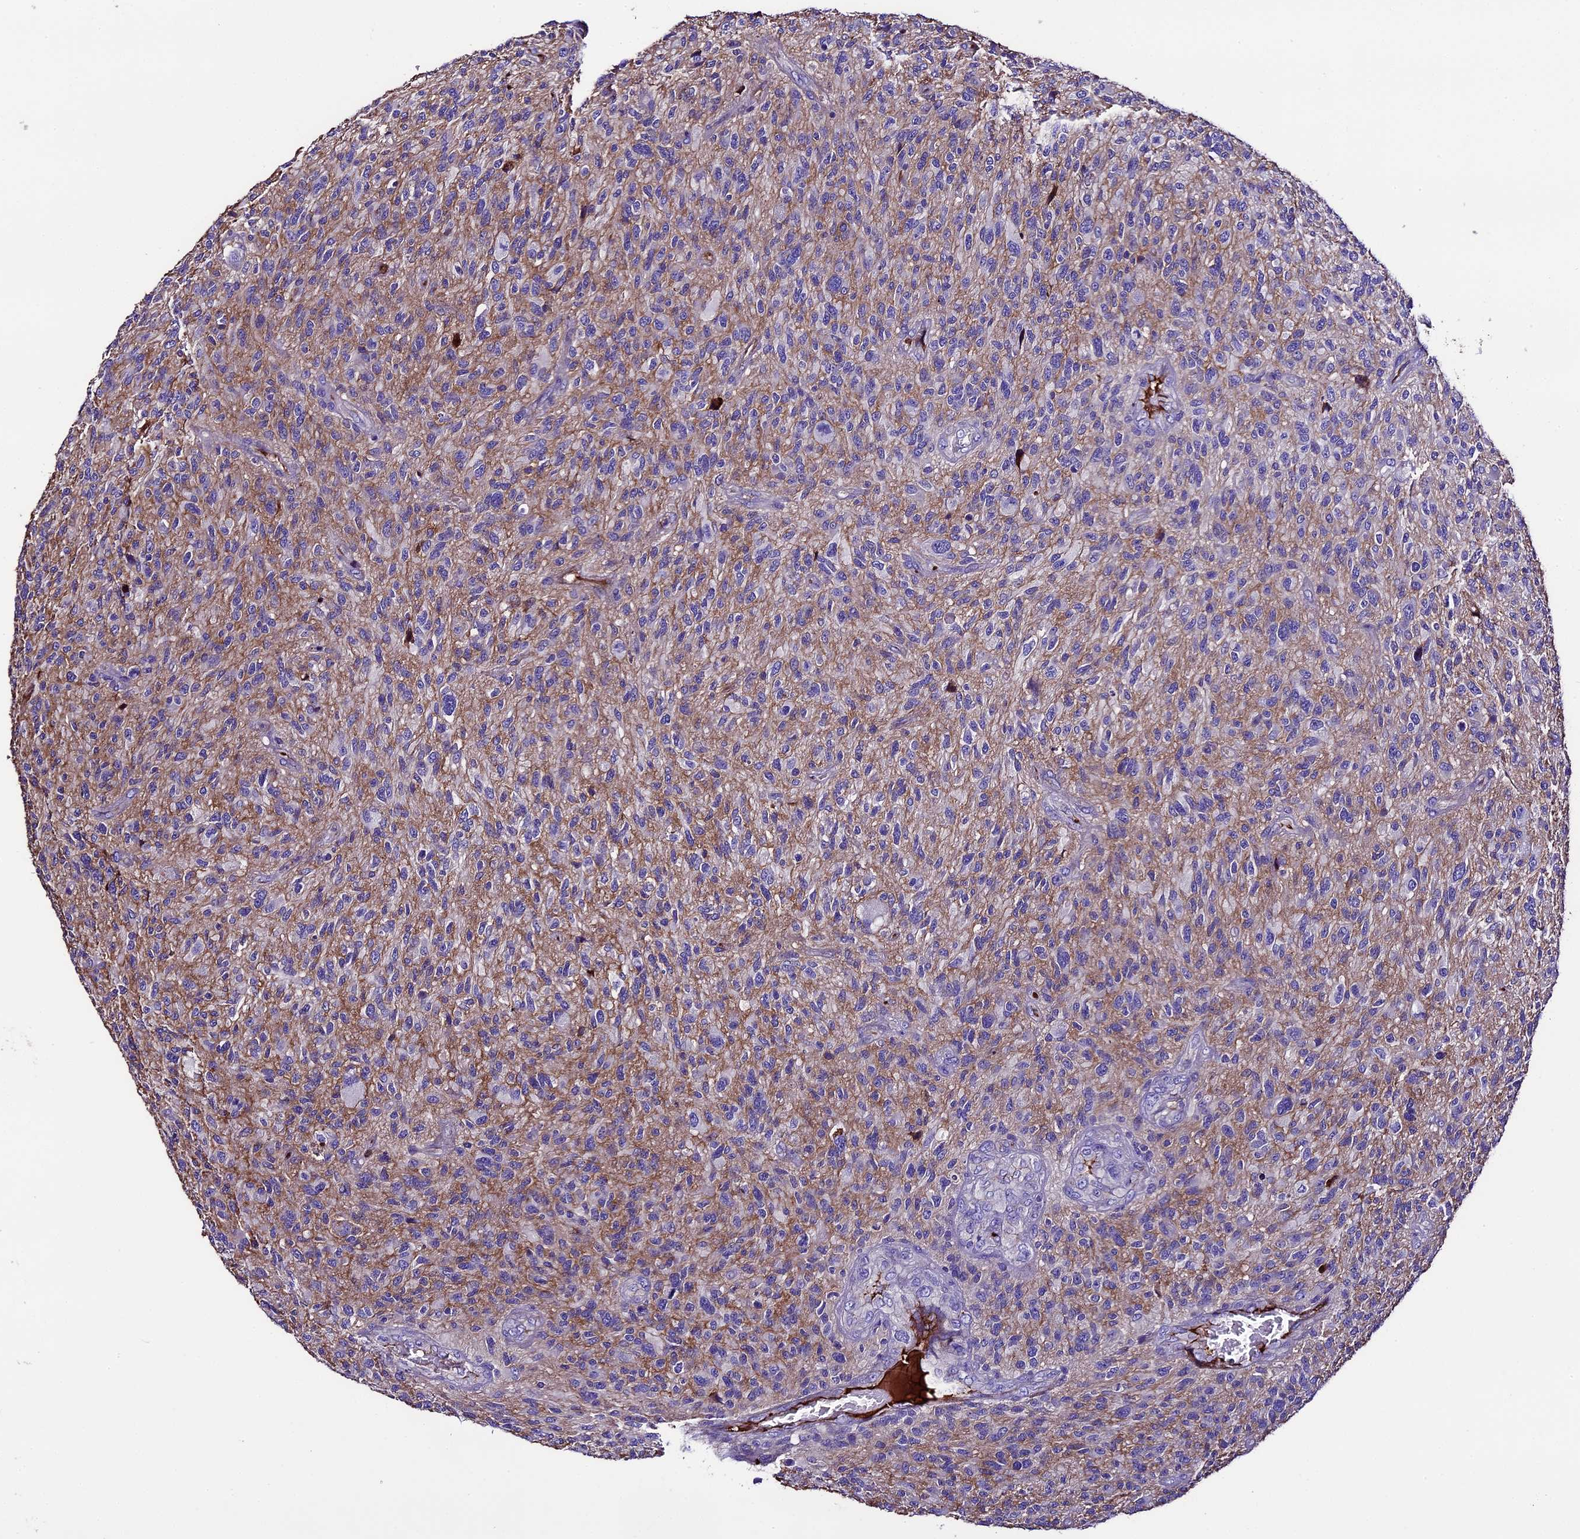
{"staining": {"intensity": "negative", "quantity": "none", "location": "none"}, "tissue": "glioma", "cell_type": "Tumor cells", "image_type": "cancer", "snomed": [{"axis": "morphology", "description": "Glioma, malignant, High grade"}, {"axis": "topography", "description": "Brain"}], "caption": "Glioma was stained to show a protein in brown. There is no significant staining in tumor cells. The staining was performed using DAB (3,3'-diaminobenzidine) to visualize the protein expression in brown, while the nuclei were stained in blue with hematoxylin (Magnification: 20x).", "gene": "TCP11L2", "patient": {"sex": "male", "age": 47}}